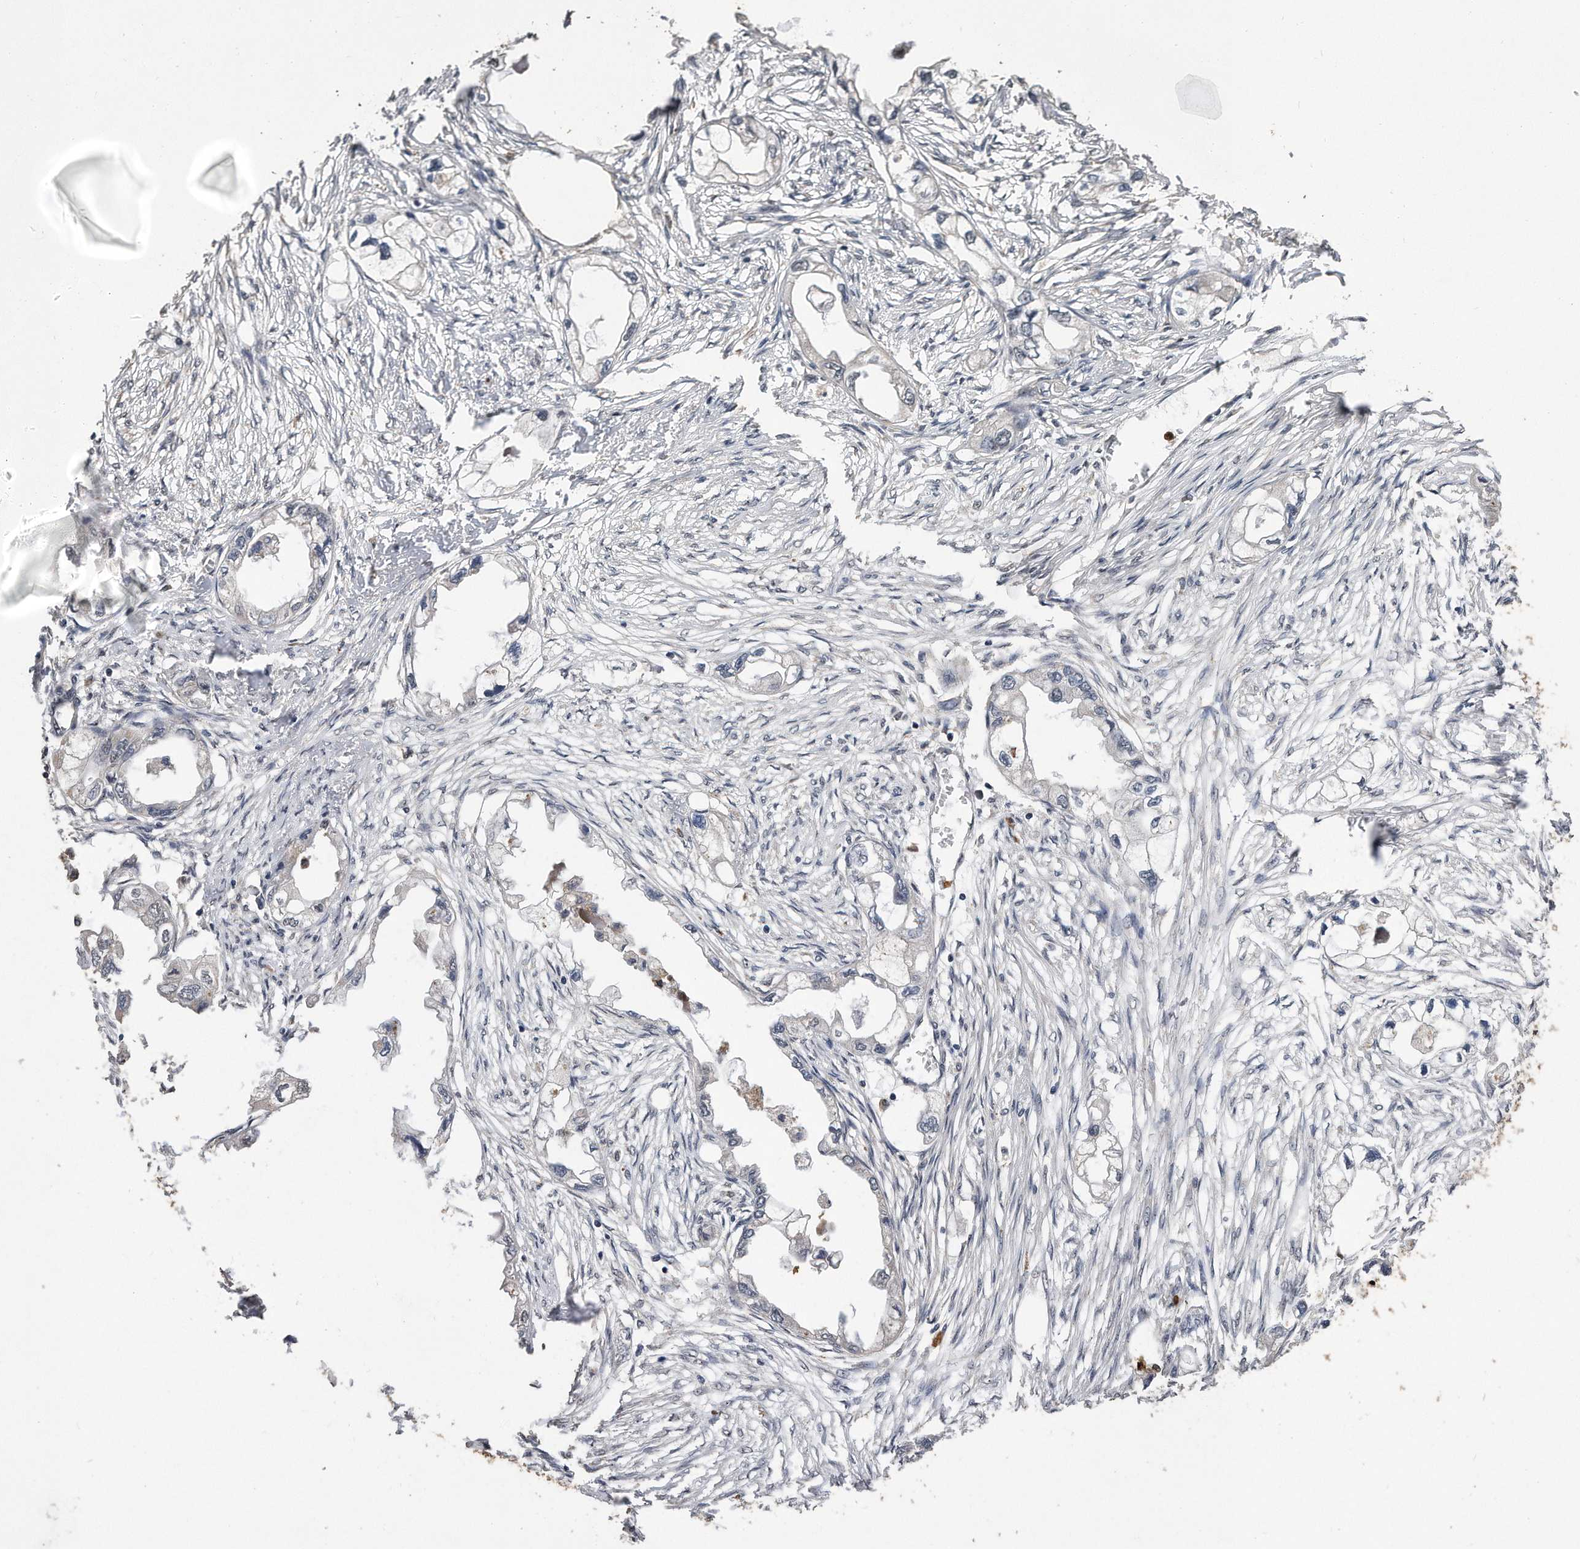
{"staining": {"intensity": "negative", "quantity": "none", "location": "none"}, "tissue": "endometrial cancer", "cell_type": "Tumor cells", "image_type": "cancer", "snomed": [{"axis": "morphology", "description": "Adenocarcinoma, NOS"}, {"axis": "morphology", "description": "Adenocarcinoma, metastatic, NOS"}, {"axis": "topography", "description": "Adipose tissue"}, {"axis": "topography", "description": "Endometrium"}], "caption": "Immunohistochemical staining of human metastatic adenocarcinoma (endometrial) demonstrates no significant positivity in tumor cells. The staining is performed using DAB (3,3'-diaminobenzidine) brown chromogen with nuclei counter-stained in using hematoxylin.", "gene": "PELO", "patient": {"sex": "female", "age": 67}}